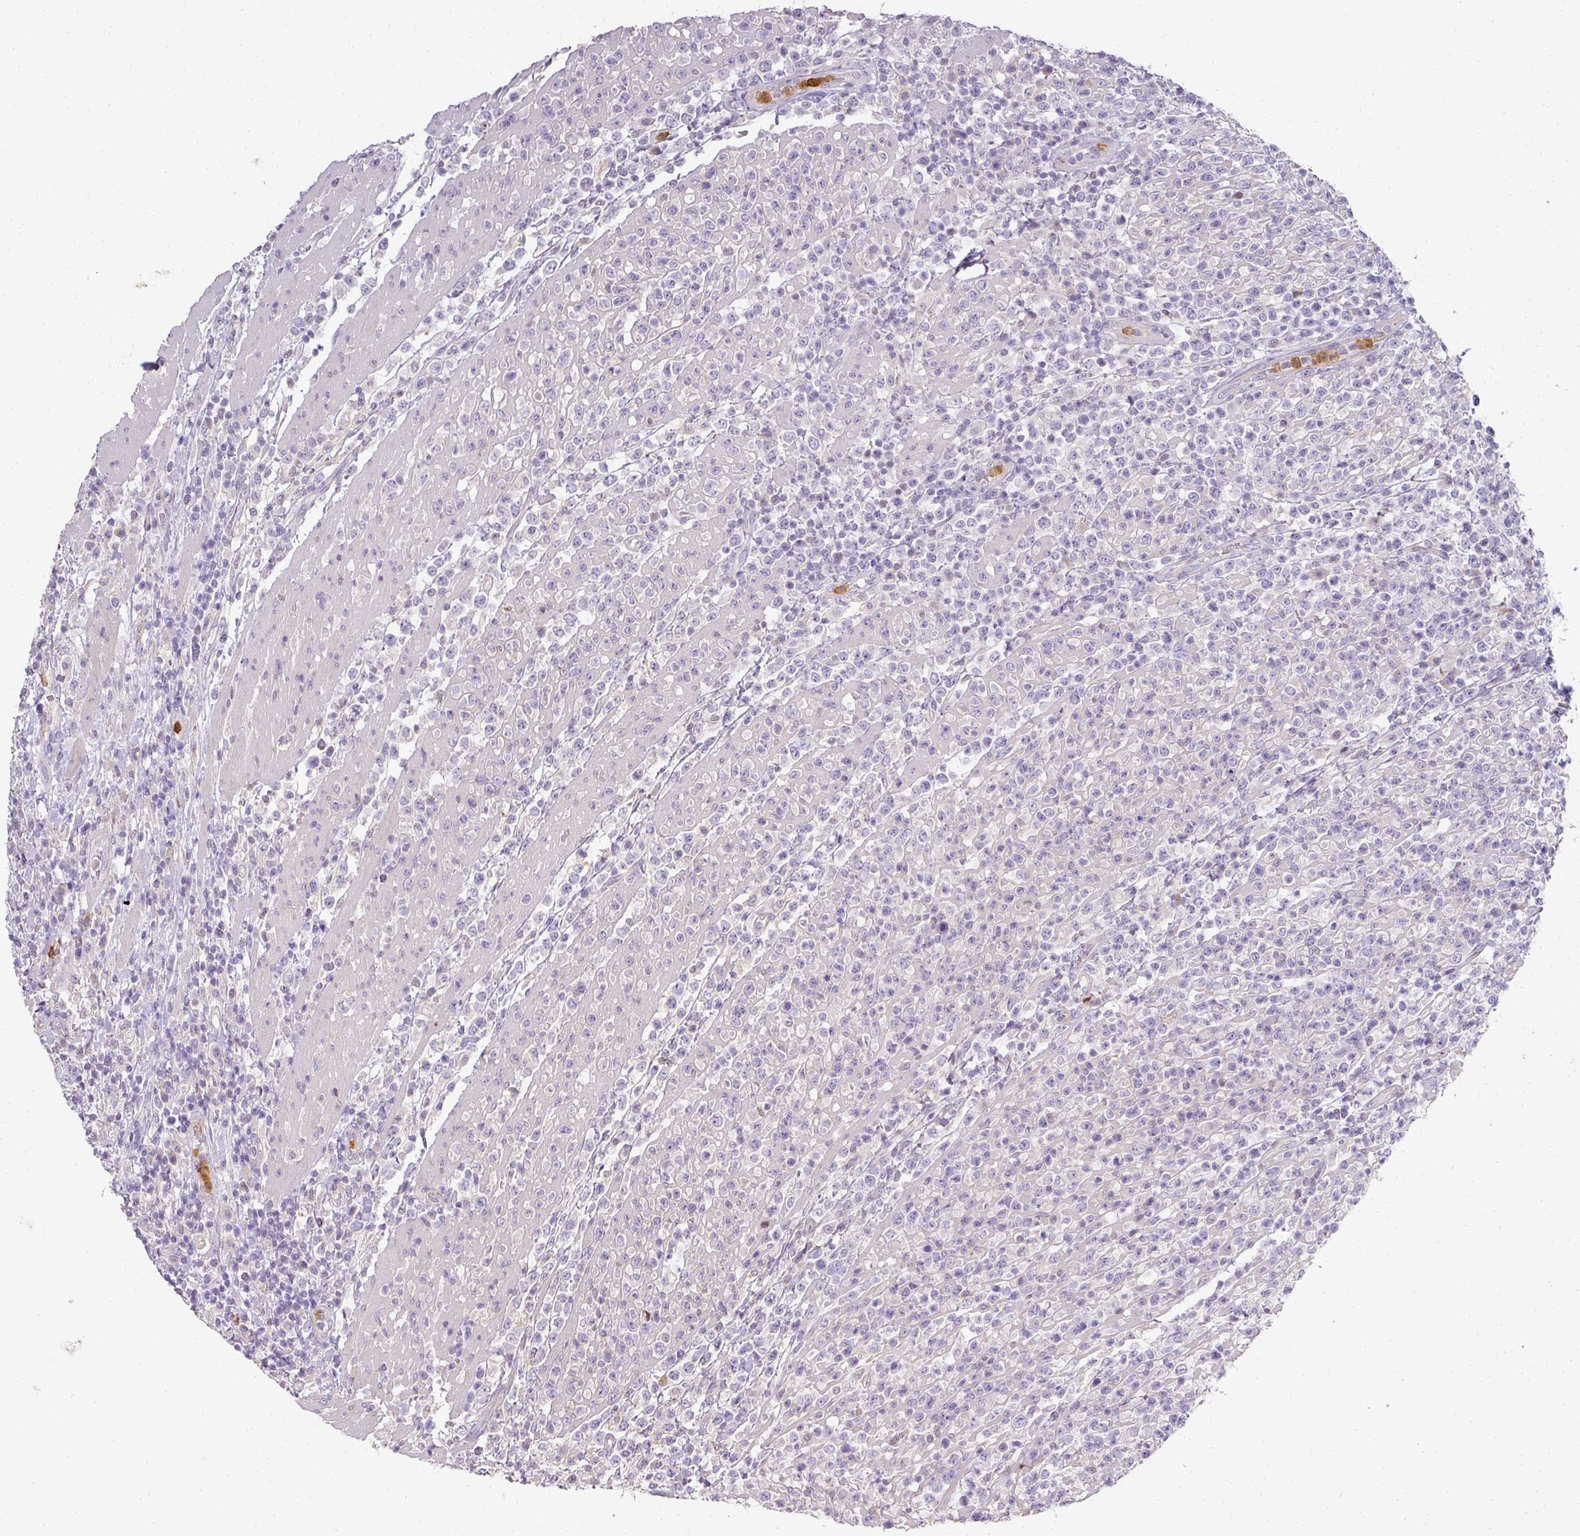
{"staining": {"intensity": "negative", "quantity": "none", "location": "none"}, "tissue": "lymphoma", "cell_type": "Tumor cells", "image_type": "cancer", "snomed": [{"axis": "morphology", "description": "Malignant lymphoma, non-Hodgkin's type, High grade"}, {"axis": "topography", "description": "Colon"}], "caption": "This is an immunohistochemistry micrograph of high-grade malignant lymphoma, non-Hodgkin's type. There is no staining in tumor cells.", "gene": "HHEX", "patient": {"sex": "female", "age": 53}}